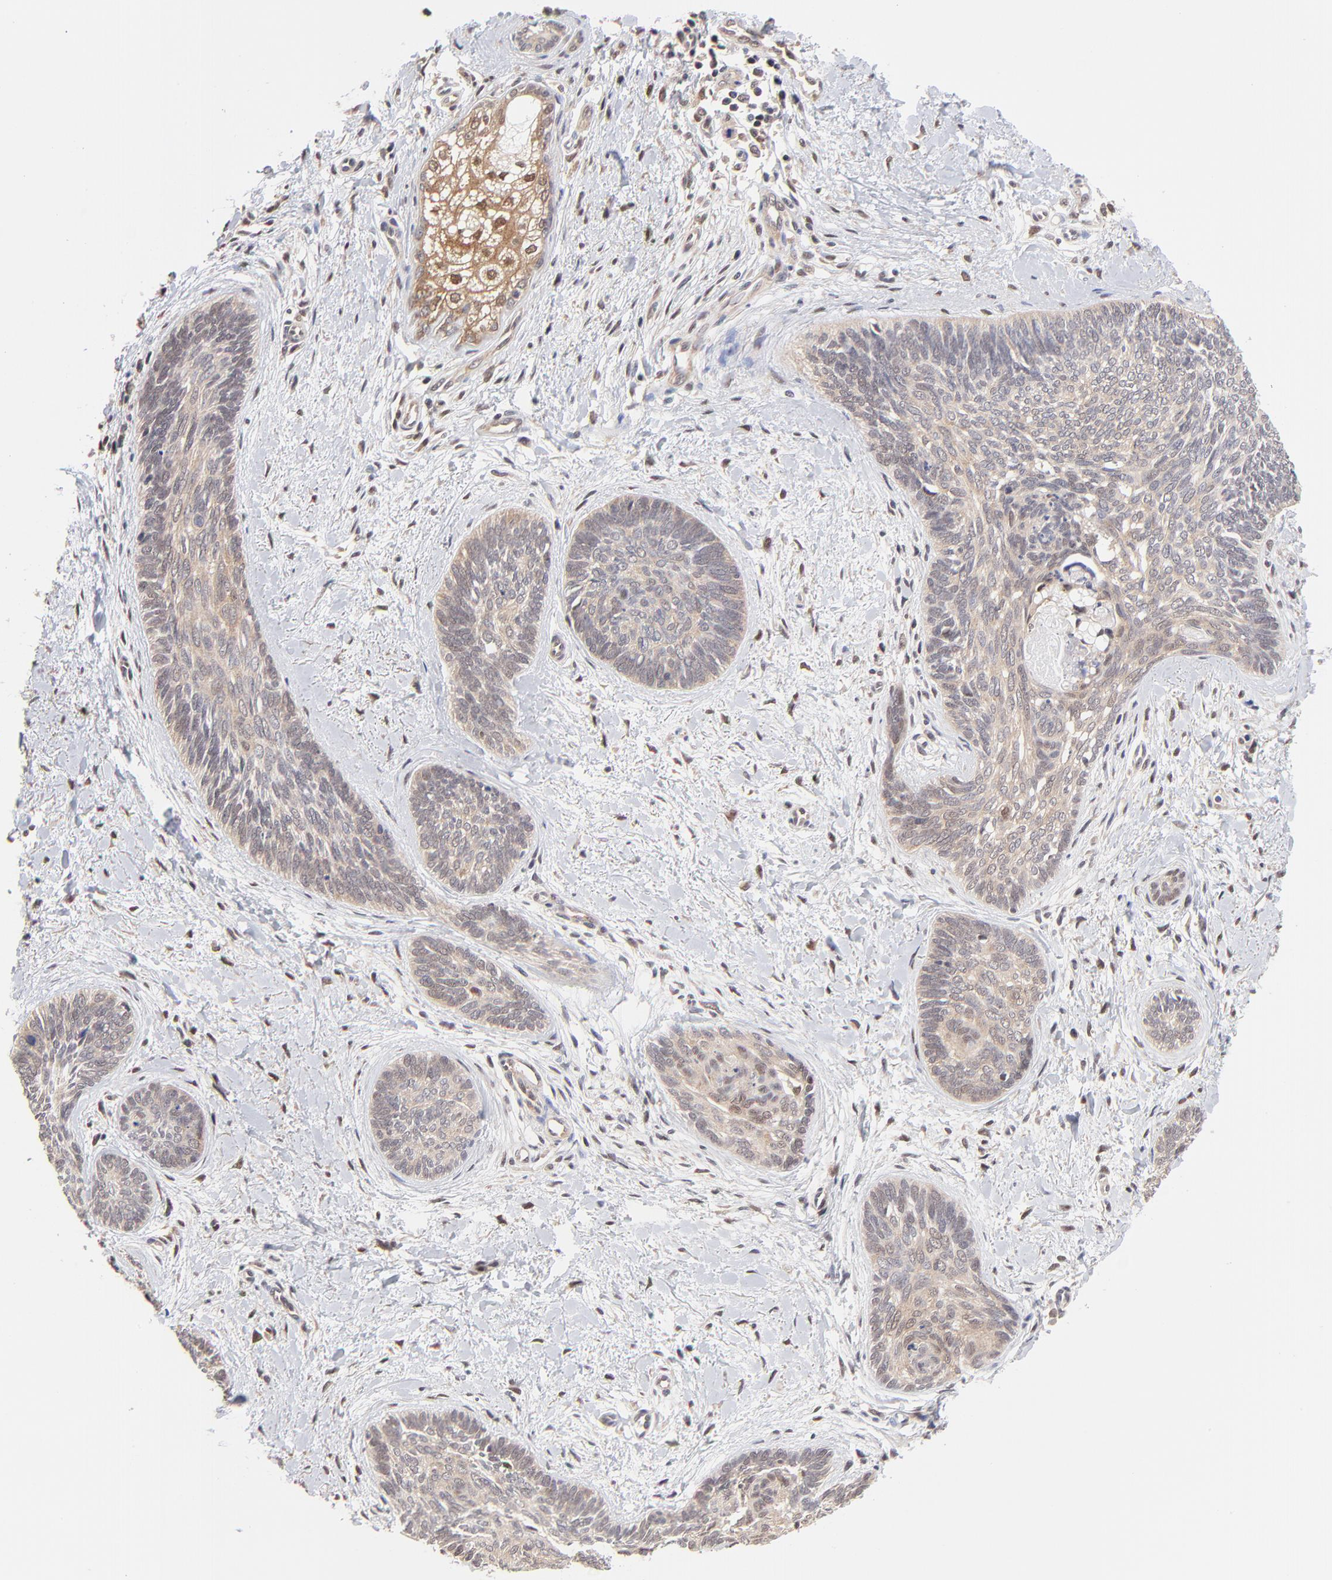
{"staining": {"intensity": "negative", "quantity": "none", "location": "none"}, "tissue": "skin cancer", "cell_type": "Tumor cells", "image_type": "cancer", "snomed": [{"axis": "morphology", "description": "Basal cell carcinoma"}, {"axis": "topography", "description": "Skin"}], "caption": "Skin cancer (basal cell carcinoma) was stained to show a protein in brown. There is no significant staining in tumor cells. (Stains: DAB (3,3'-diaminobenzidine) immunohistochemistry (IHC) with hematoxylin counter stain, Microscopy: brightfield microscopy at high magnification).", "gene": "PSMC4", "patient": {"sex": "female", "age": 81}}